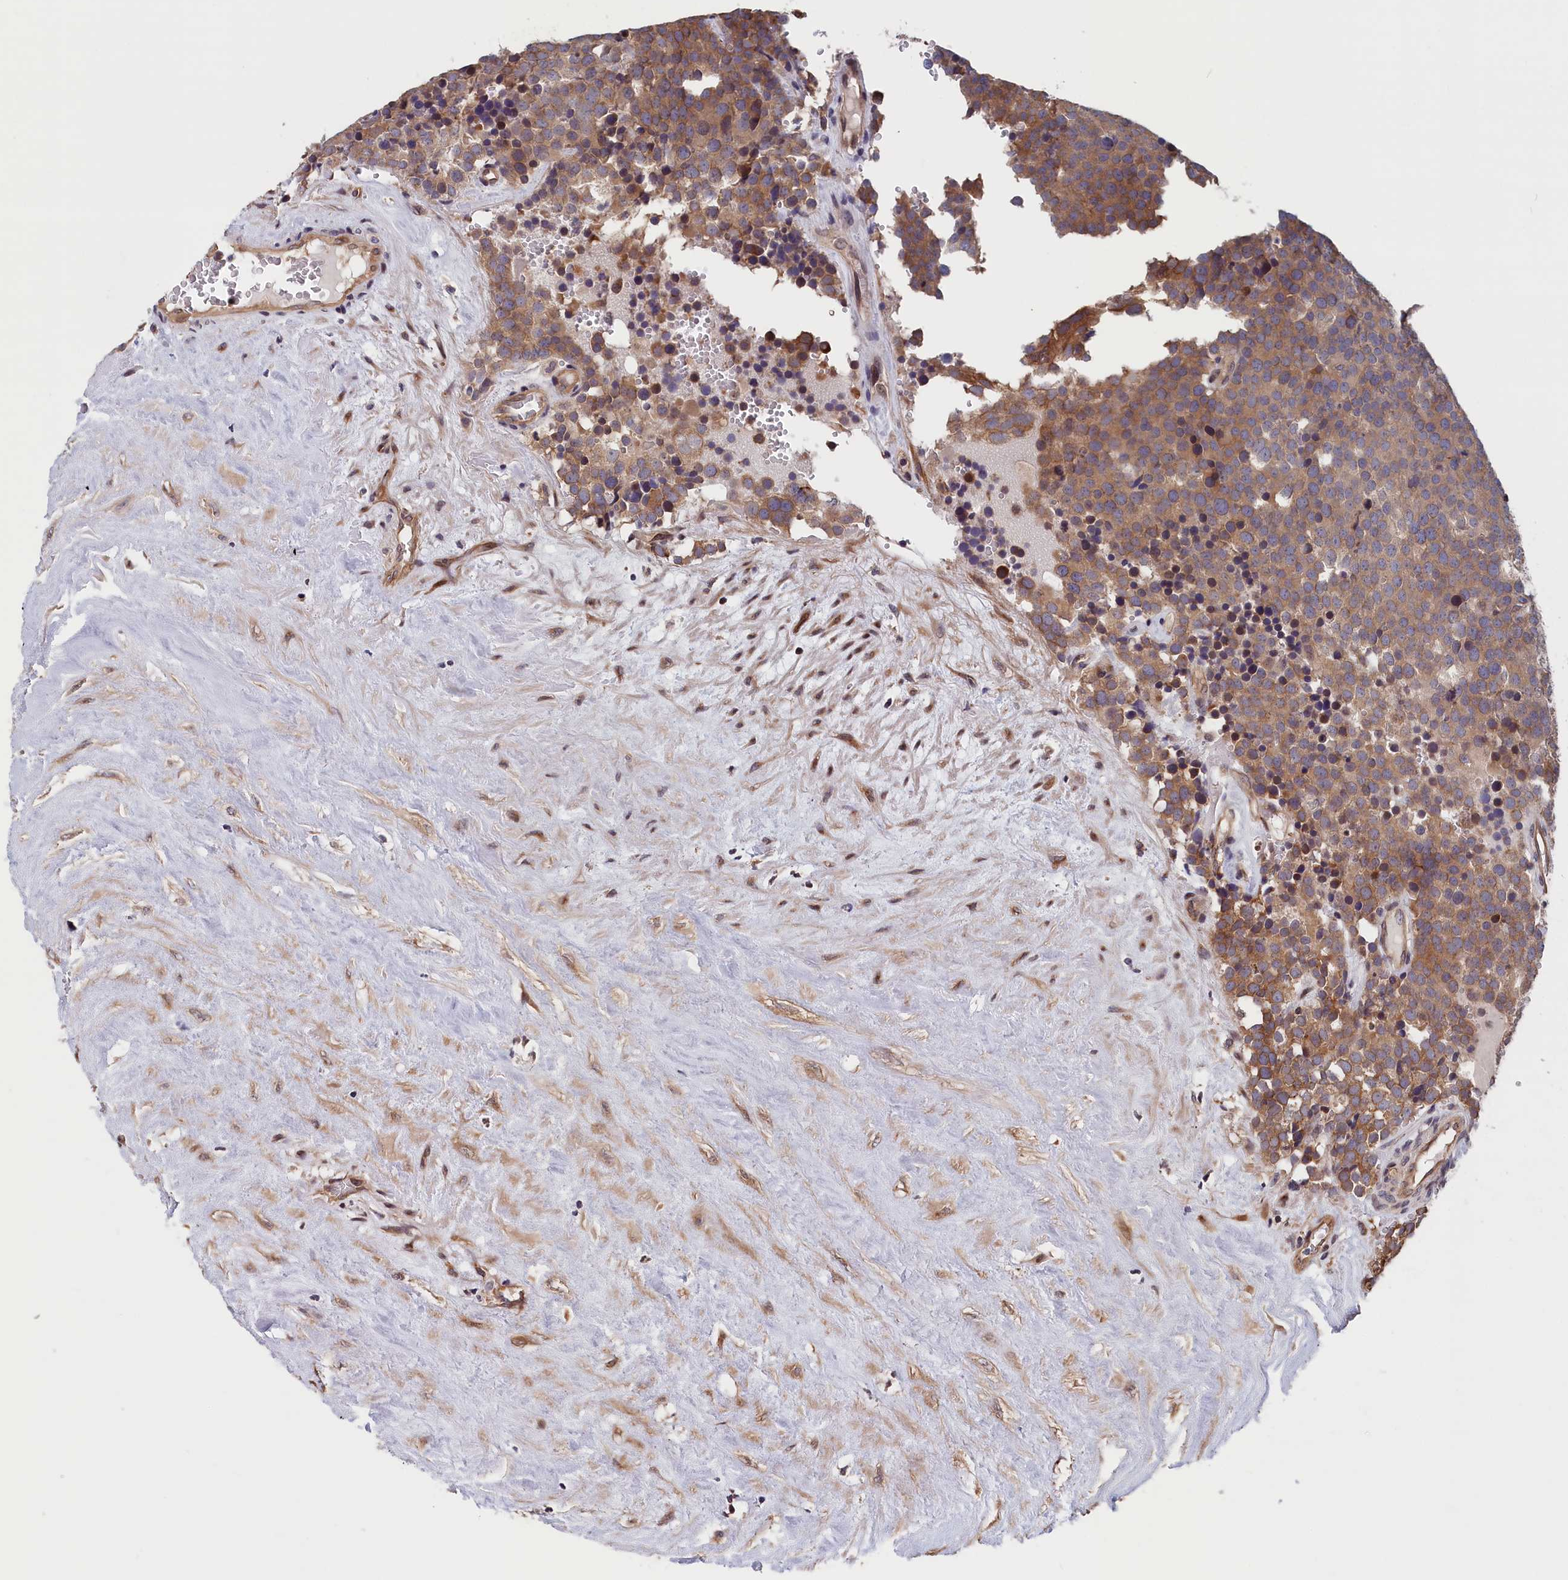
{"staining": {"intensity": "strong", "quantity": "25%-75%", "location": "cytoplasmic/membranous"}, "tissue": "testis cancer", "cell_type": "Tumor cells", "image_type": "cancer", "snomed": [{"axis": "morphology", "description": "Seminoma, NOS"}, {"axis": "topography", "description": "Testis"}], "caption": "Testis seminoma stained with a brown dye reveals strong cytoplasmic/membranous positive staining in approximately 25%-75% of tumor cells.", "gene": "TMEM116", "patient": {"sex": "male", "age": 71}}